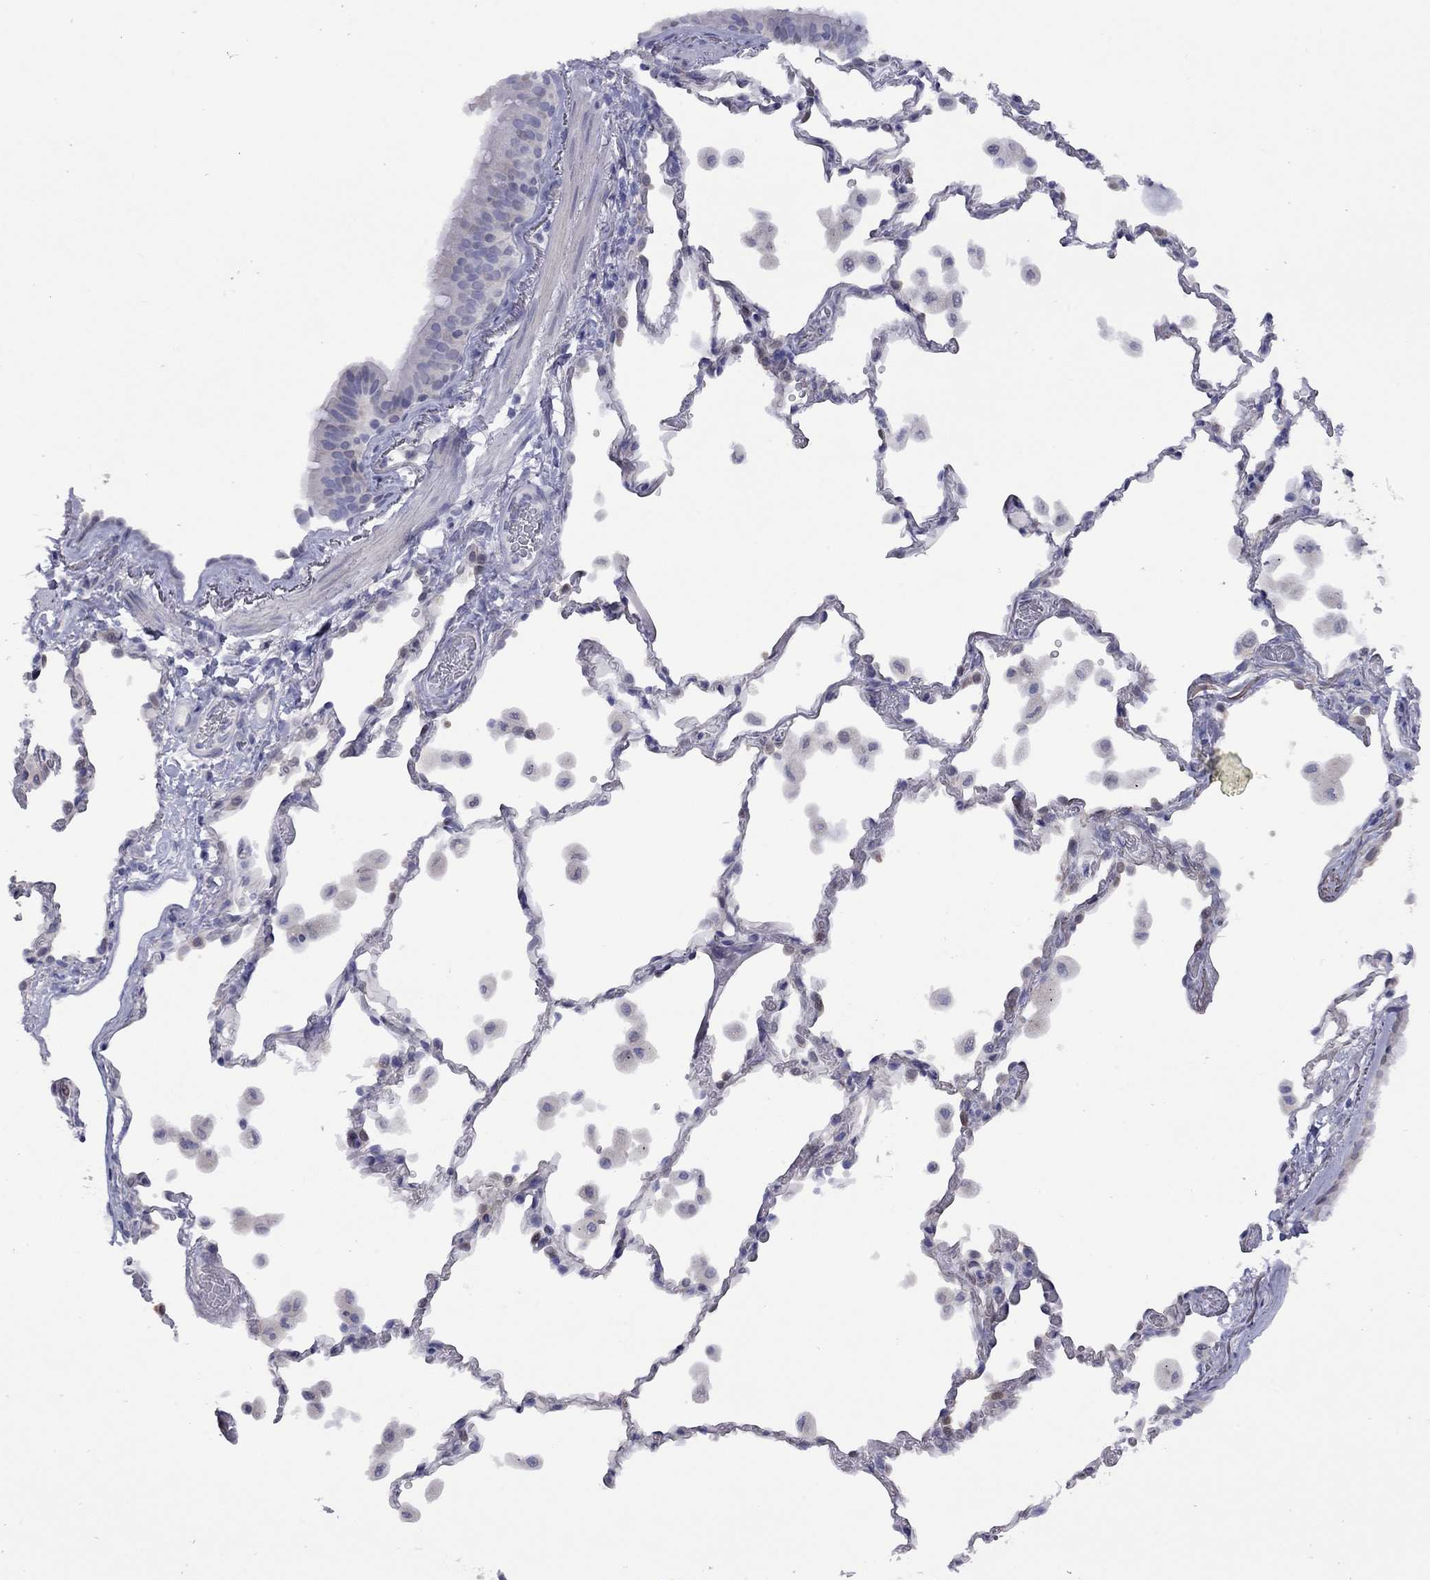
{"staining": {"intensity": "negative", "quantity": "none", "location": "none"}, "tissue": "bronchus", "cell_type": "Respiratory epithelial cells", "image_type": "normal", "snomed": [{"axis": "morphology", "description": "Normal tissue, NOS"}, {"axis": "topography", "description": "Bronchus"}, {"axis": "topography", "description": "Lung"}], "caption": "The photomicrograph displays no significant expression in respiratory epithelial cells of bronchus. The staining was performed using DAB (3,3'-diaminobenzidine) to visualize the protein expression in brown, while the nuclei were stained in blue with hematoxylin (Magnification: 20x).", "gene": "CTNNBIP1", "patient": {"sex": "male", "age": 54}}